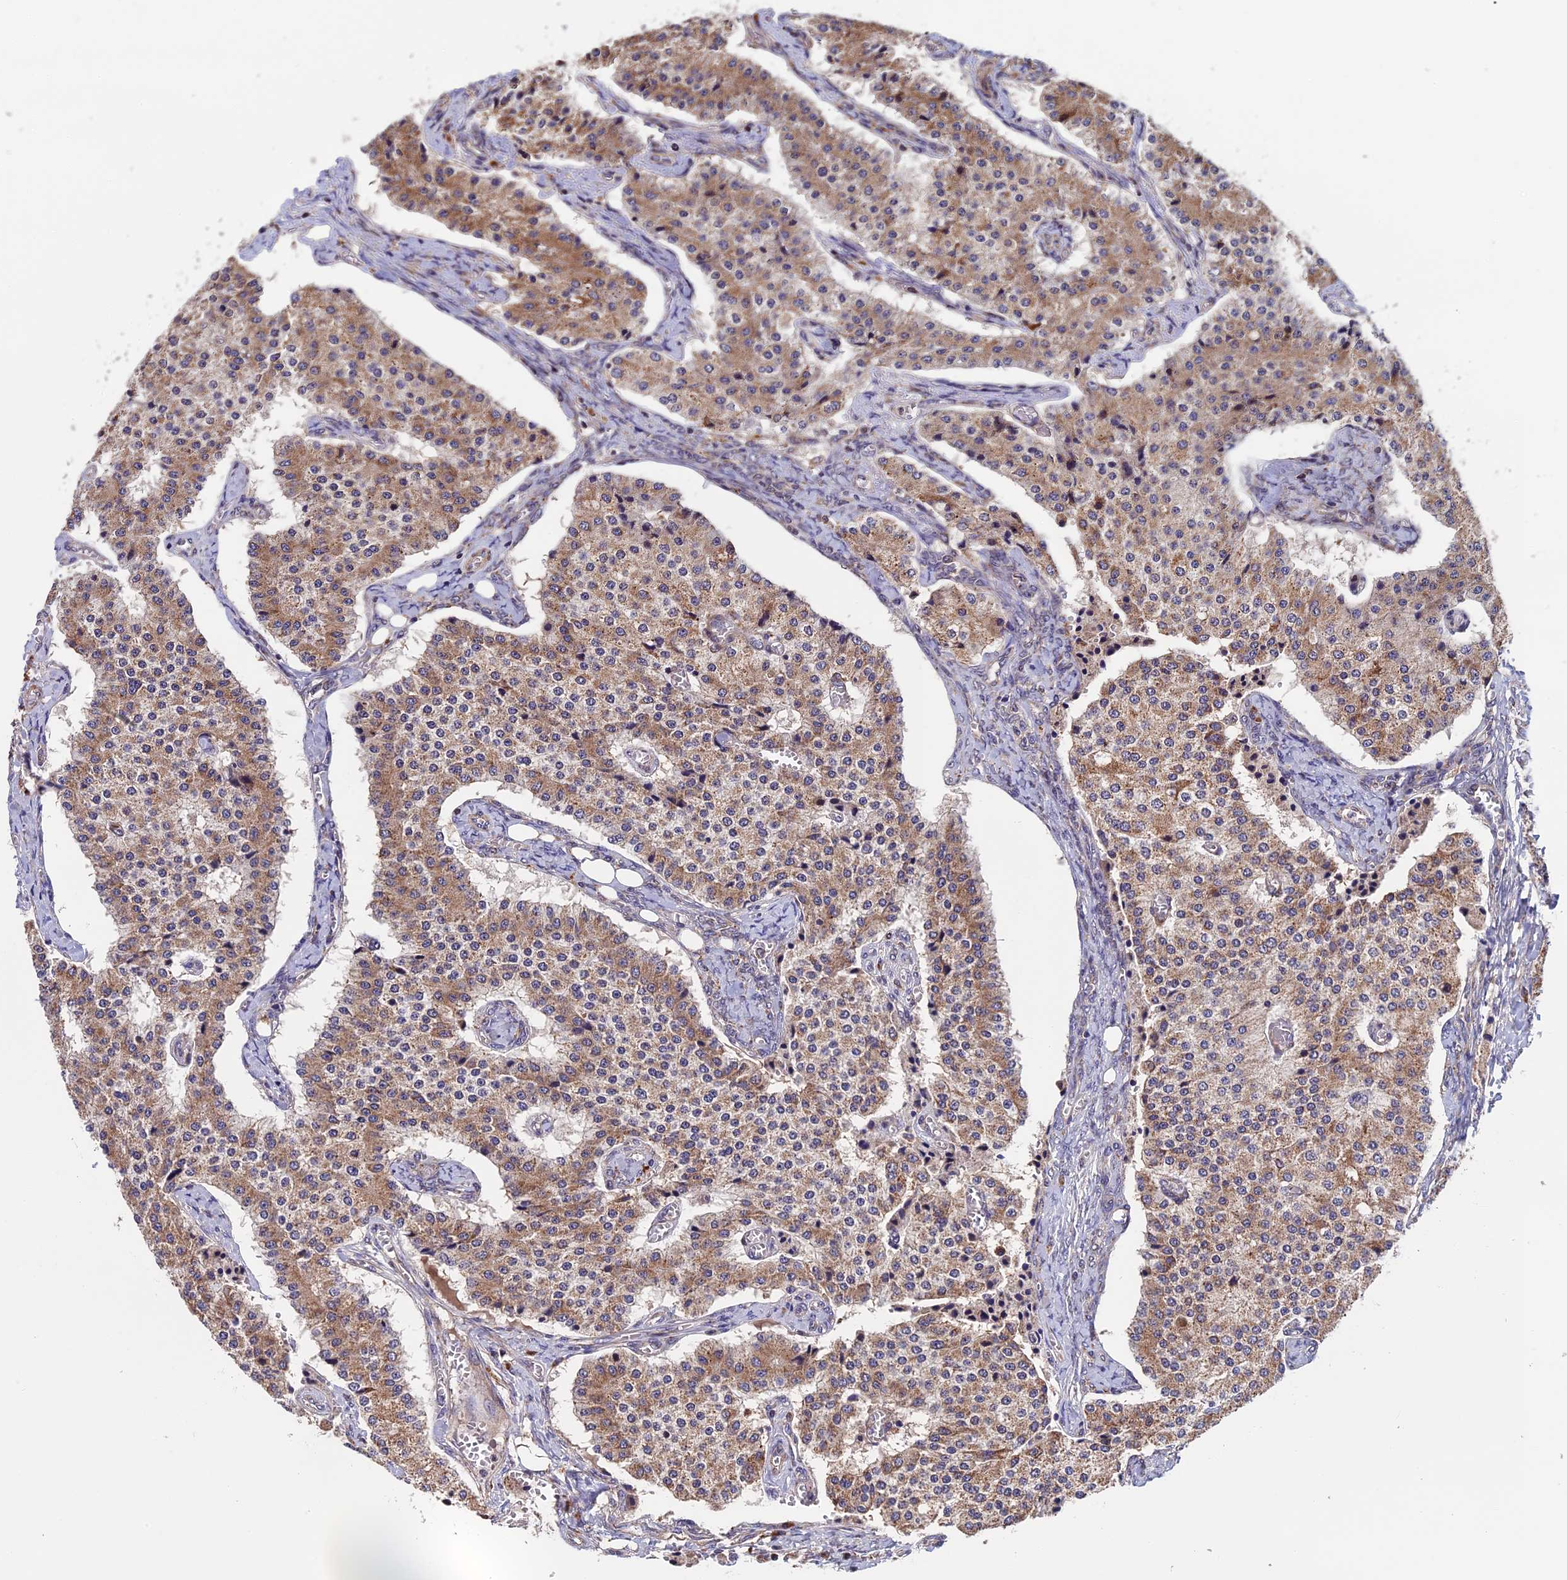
{"staining": {"intensity": "moderate", "quantity": ">75%", "location": "cytoplasmic/membranous"}, "tissue": "carcinoid", "cell_type": "Tumor cells", "image_type": "cancer", "snomed": [{"axis": "morphology", "description": "Carcinoid, malignant, NOS"}, {"axis": "topography", "description": "Colon"}], "caption": "Moderate cytoplasmic/membranous protein positivity is identified in approximately >75% of tumor cells in malignant carcinoid.", "gene": "RNF17", "patient": {"sex": "female", "age": 52}}